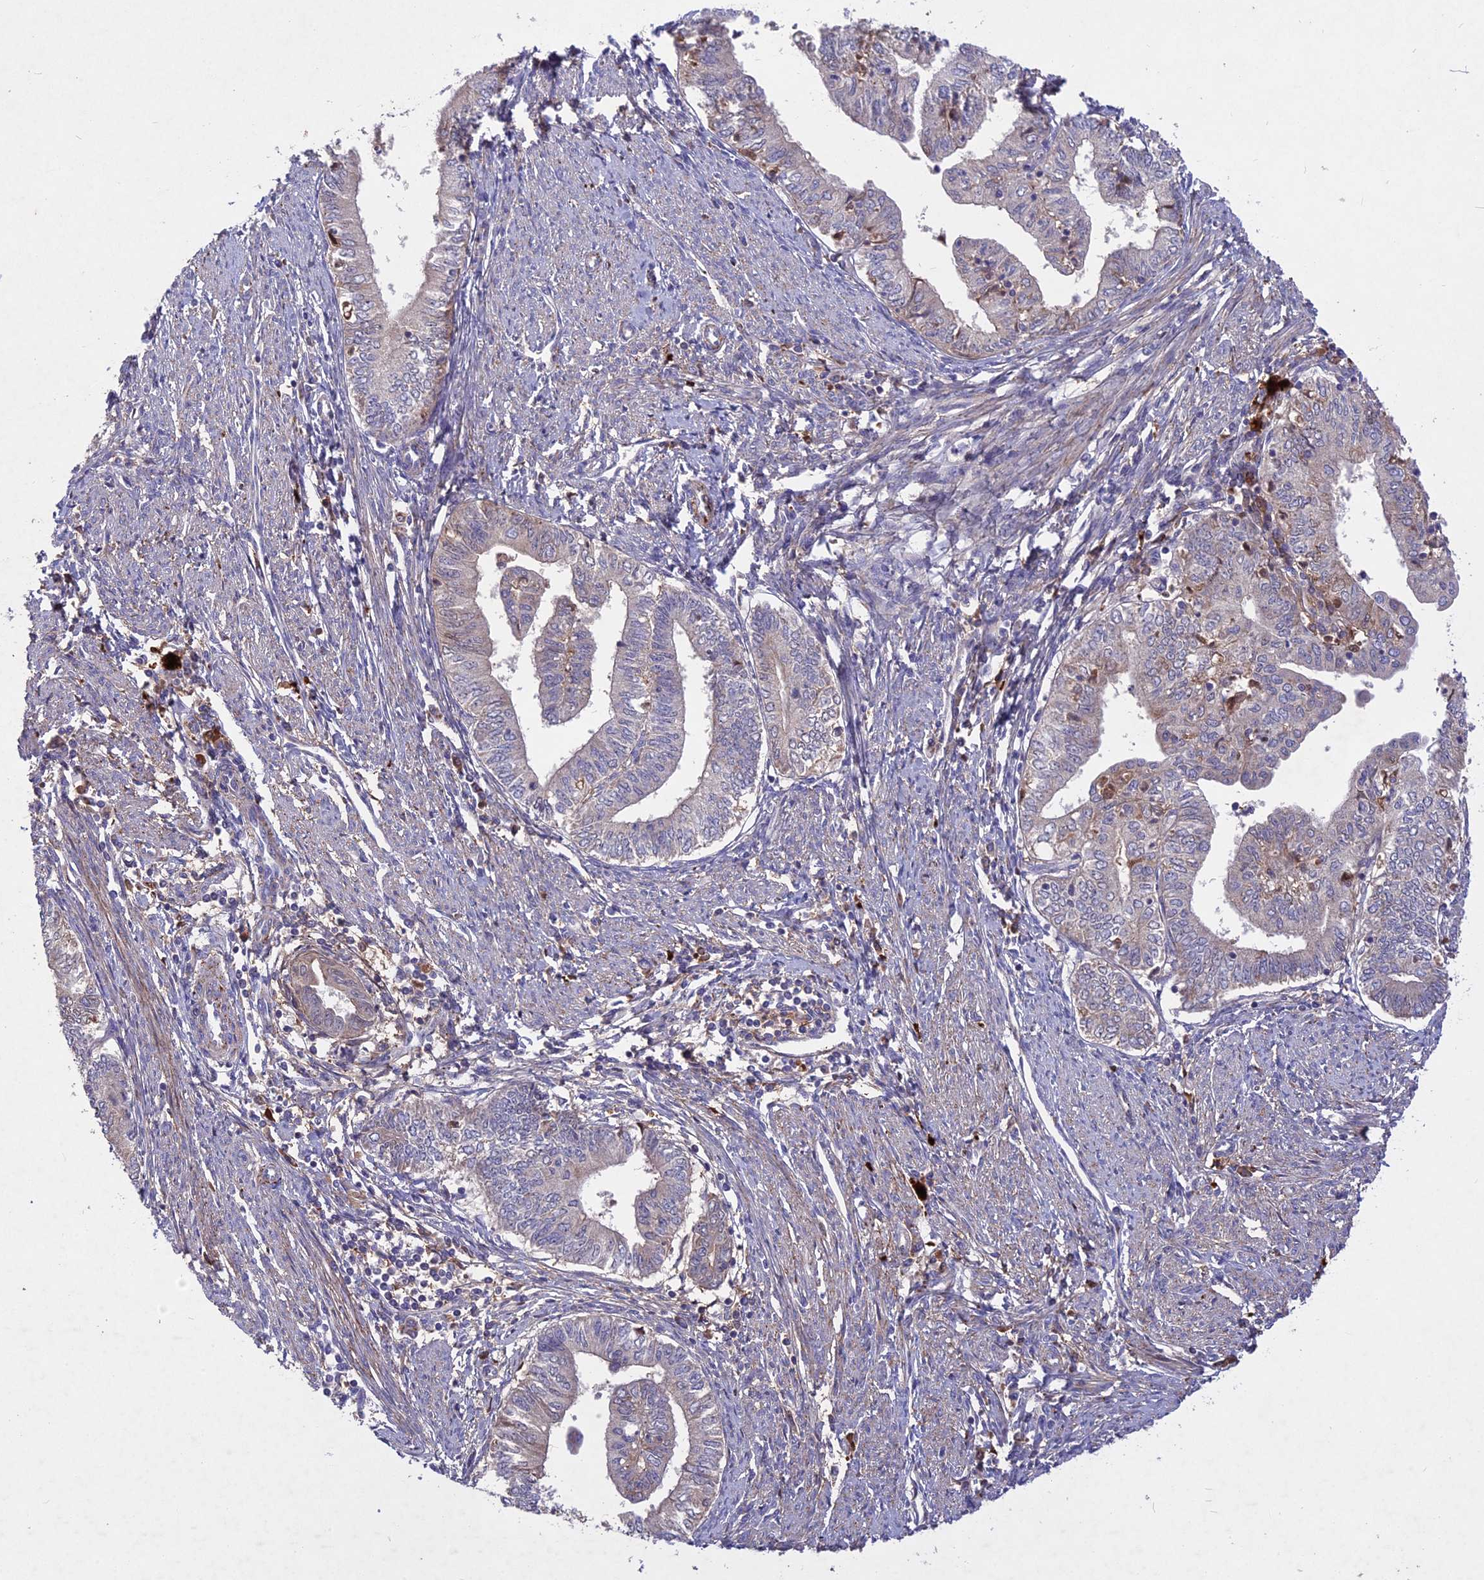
{"staining": {"intensity": "negative", "quantity": "none", "location": "none"}, "tissue": "endometrial cancer", "cell_type": "Tumor cells", "image_type": "cancer", "snomed": [{"axis": "morphology", "description": "Adenocarcinoma, NOS"}, {"axis": "topography", "description": "Endometrium"}], "caption": "Protein analysis of endometrial adenocarcinoma displays no significant staining in tumor cells.", "gene": "ADO", "patient": {"sex": "female", "age": 66}}